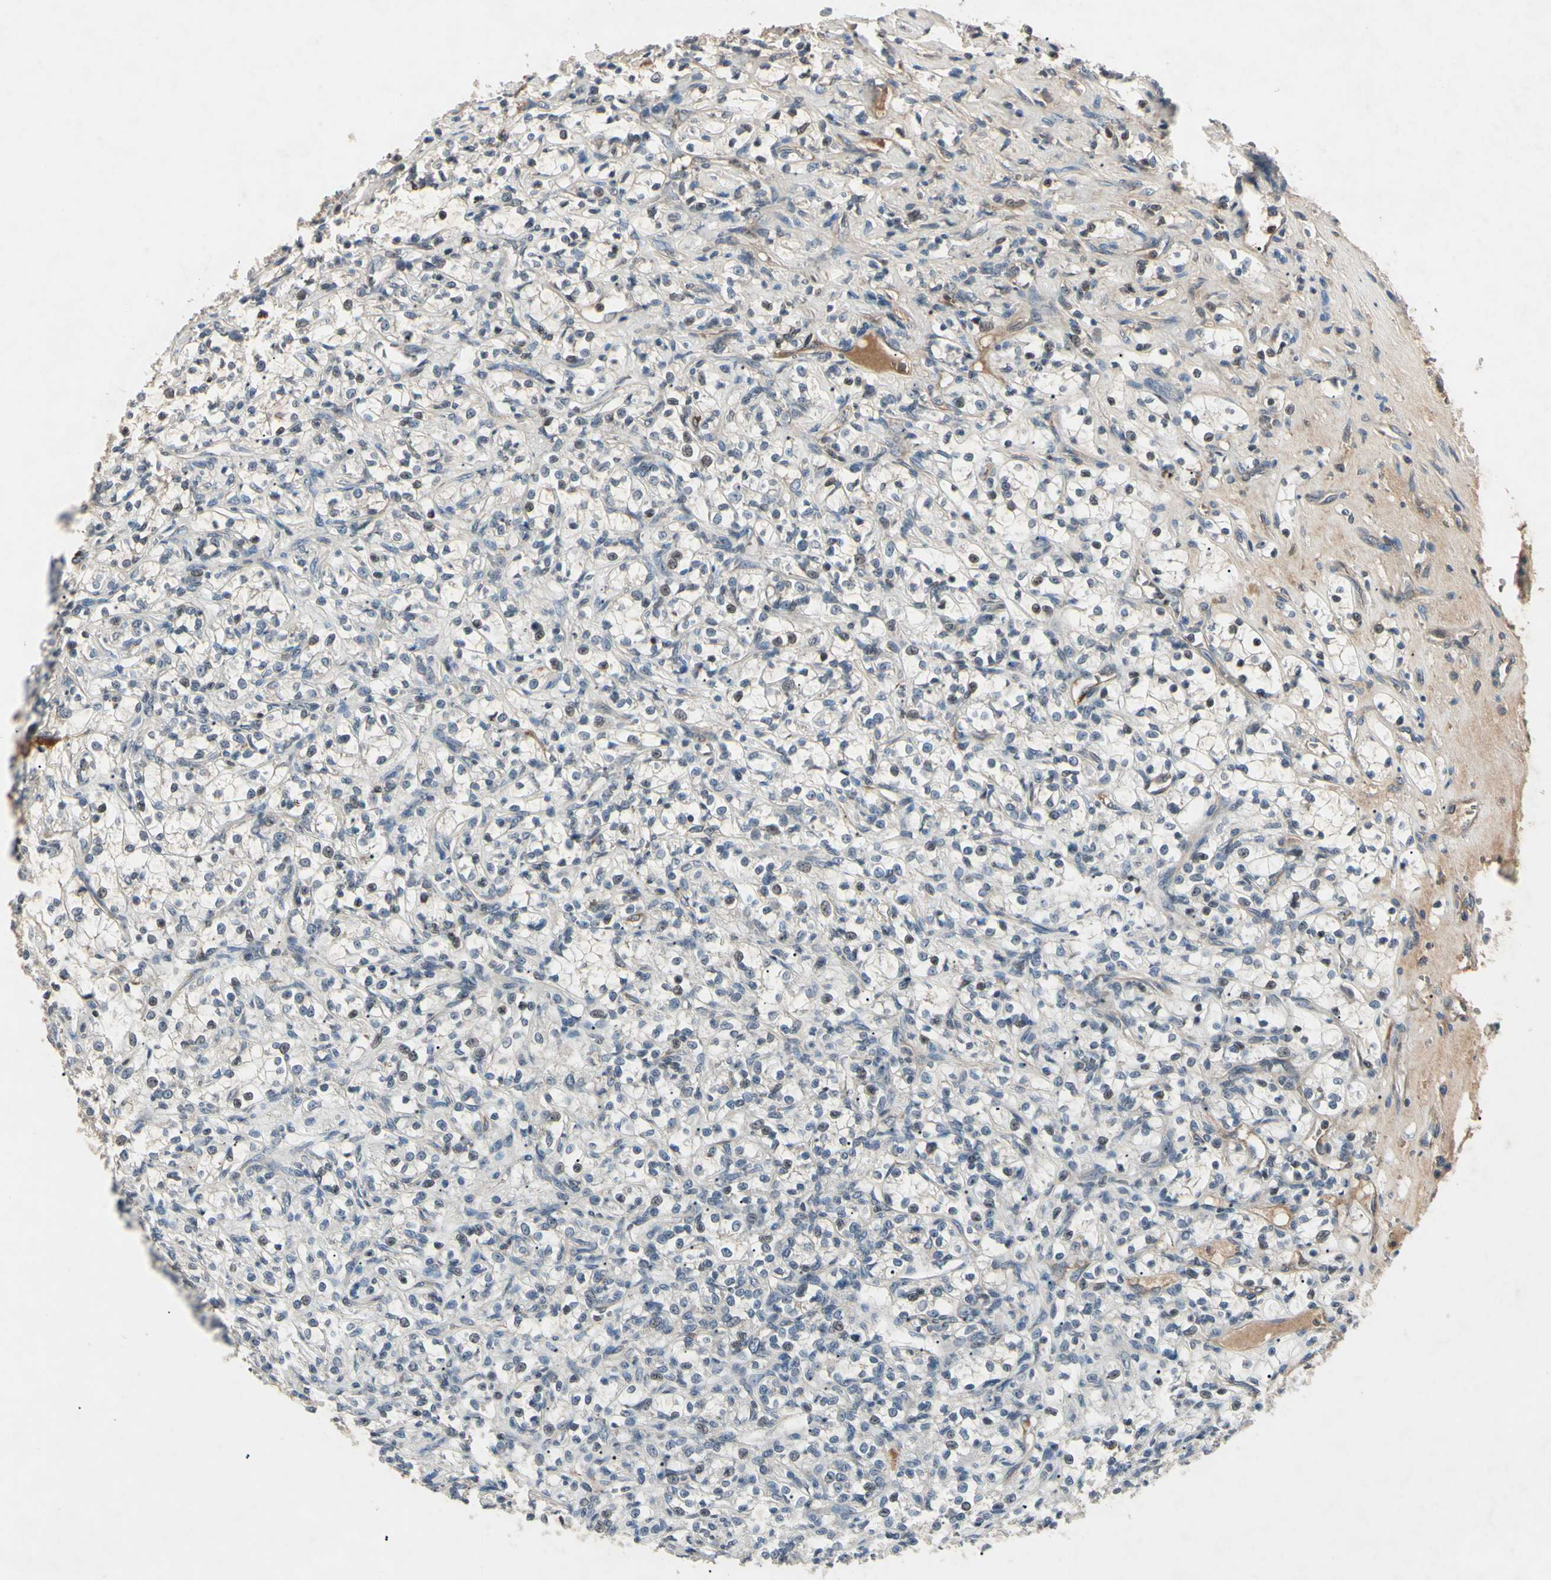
{"staining": {"intensity": "negative", "quantity": "none", "location": "none"}, "tissue": "renal cancer", "cell_type": "Tumor cells", "image_type": "cancer", "snomed": [{"axis": "morphology", "description": "Adenocarcinoma, NOS"}, {"axis": "topography", "description": "Kidney"}], "caption": "This is an IHC photomicrograph of human renal adenocarcinoma. There is no positivity in tumor cells.", "gene": "AEBP1", "patient": {"sex": "female", "age": 69}}